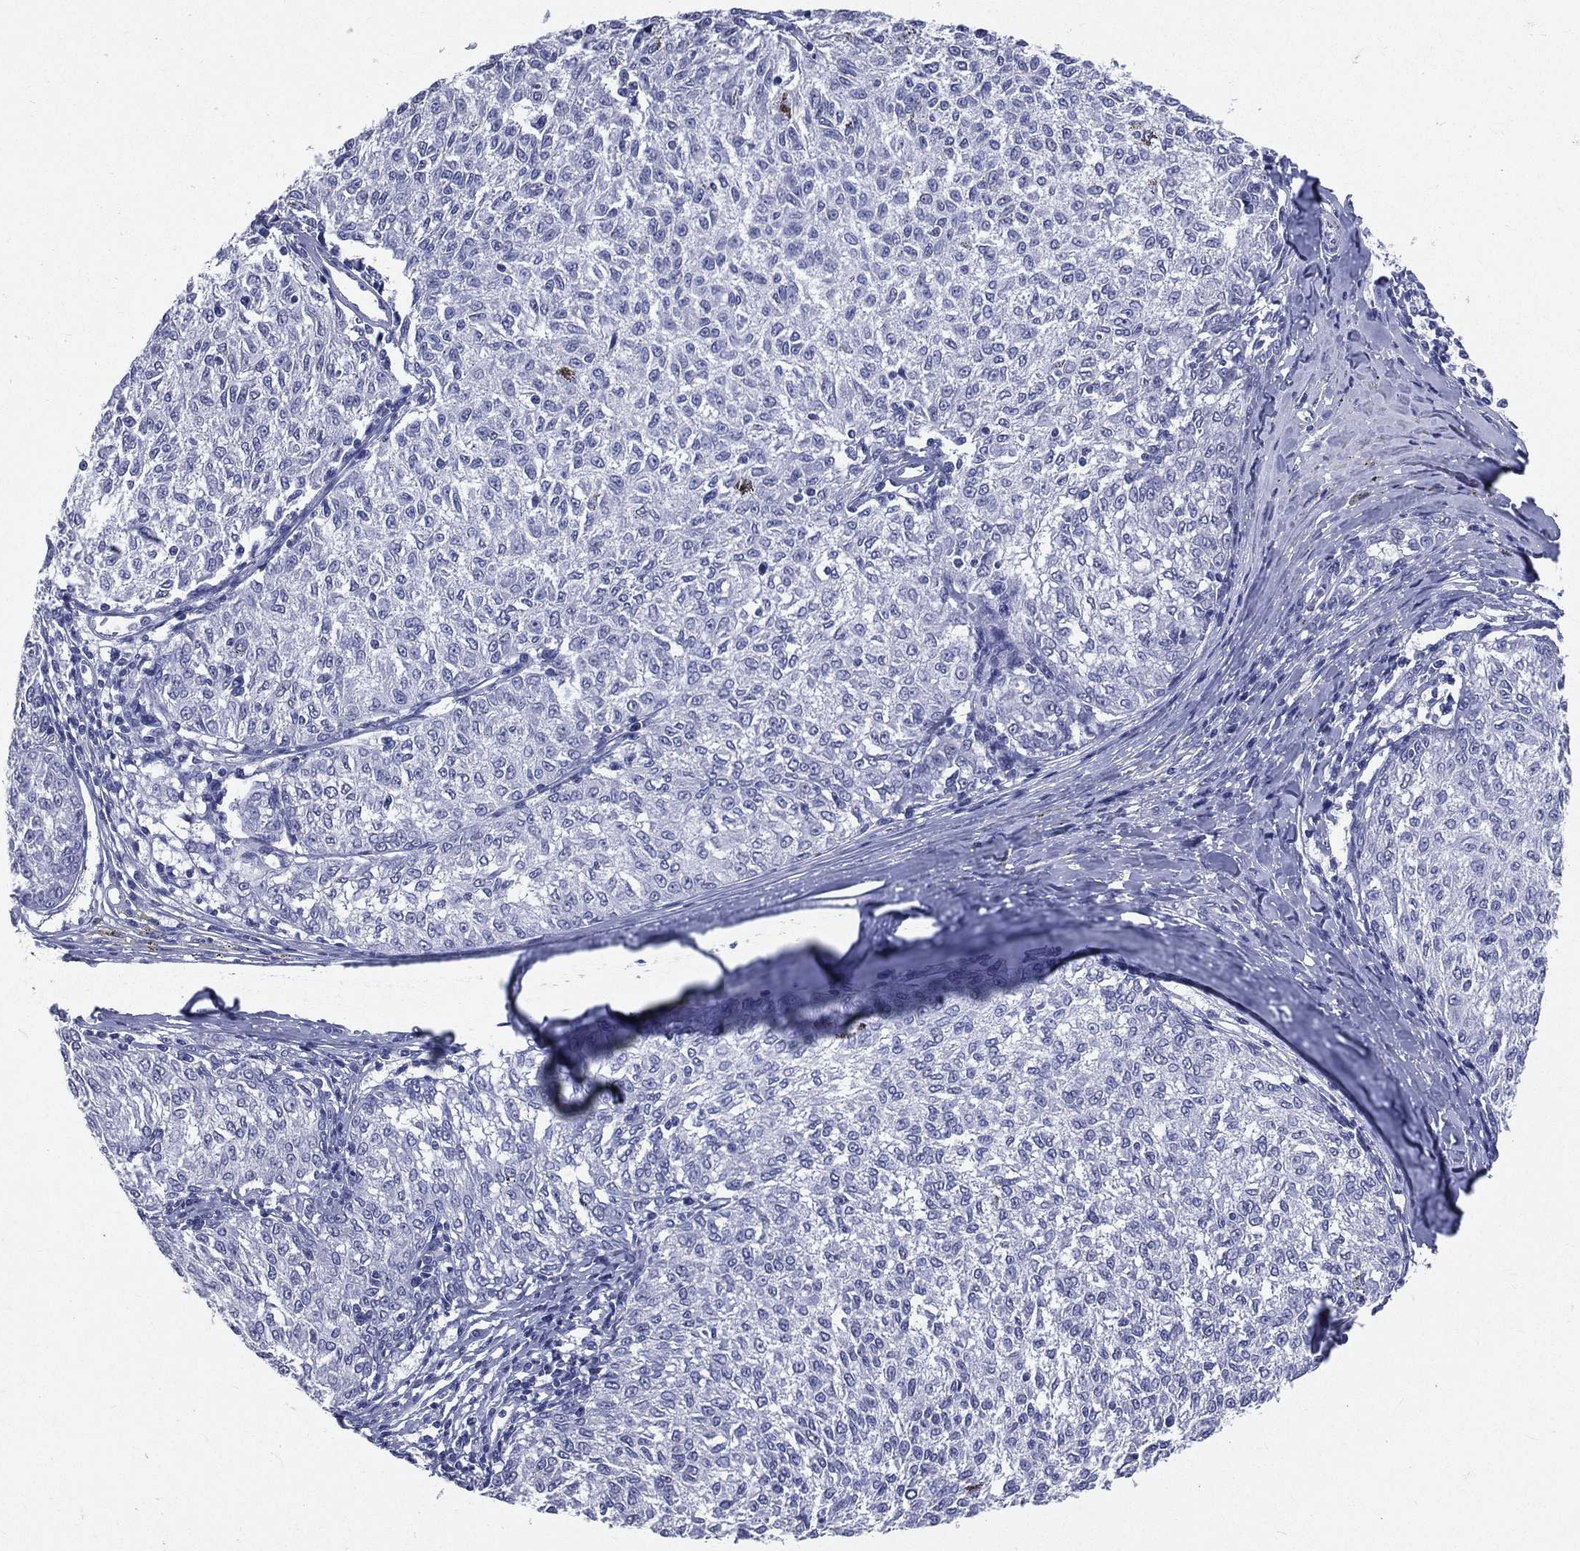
{"staining": {"intensity": "negative", "quantity": "none", "location": "none"}, "tissue": "melanoma", "cell_type": "Tumor cells", "image_type": "cancer", "snomed": [{"axis": "morphology", "description": "Malignant melanoma, NOS"}, {"axis": "topography", "description": "Skin"}], "caption": "Immunohistochemistry (IHC) image of neoplastic tissue: human melanoma stained with DAB (3,3'-diaminobenzidine) reveals no significant protein staining in tumor cells.", "gene": "MLLT10", "patient": {"sex": "female", "age": 72}}